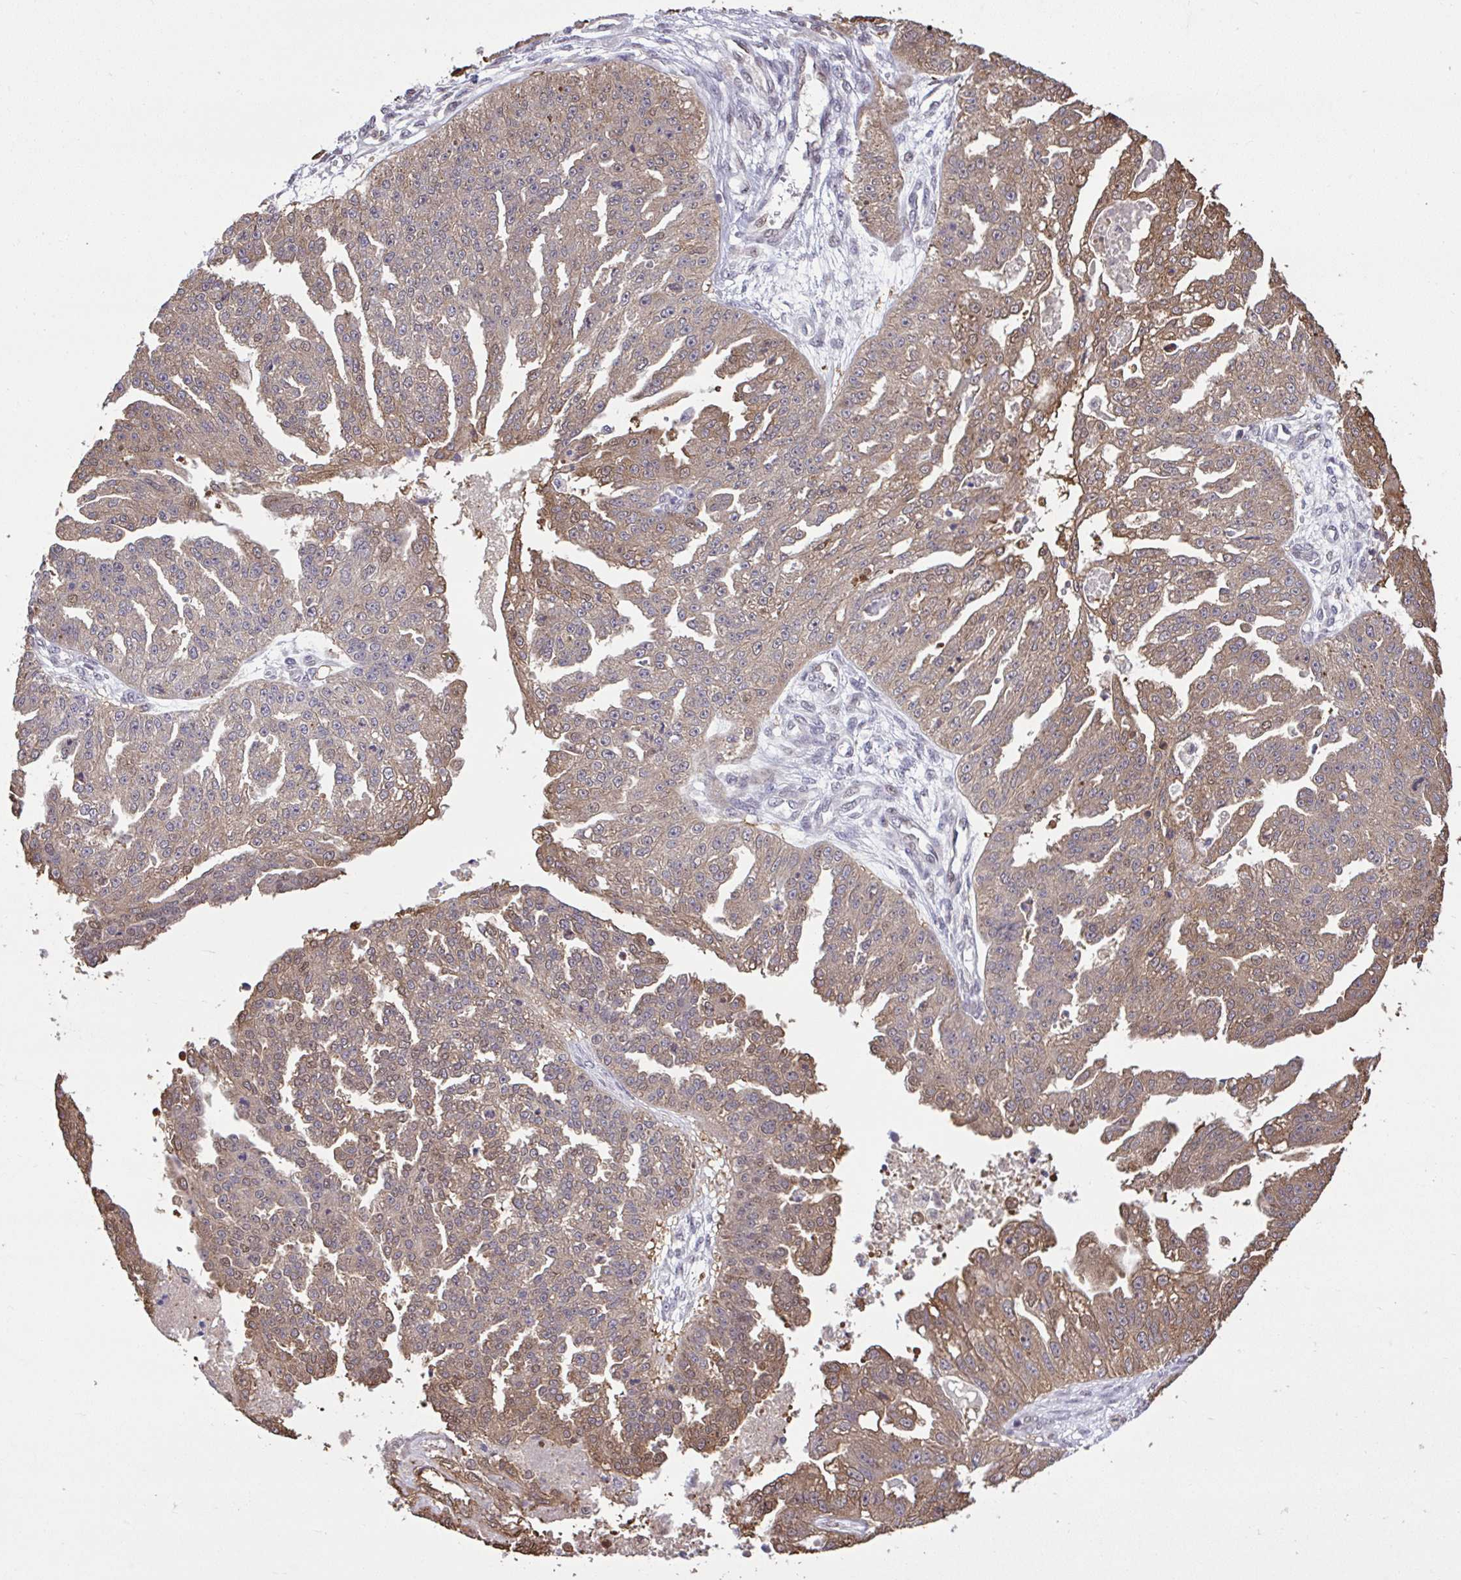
{"staining": {"intensity": "moderate", "quantity": ">75%", "location": "cytoplasmic/membranous,nuclear"}, "tissue": "ovarian cancer", "cell_type": "Tumor cells", "image_type": "cancer", "snomed": [{"axis": "morphology", "description": "Cystadenocarcinoma, serous, NOS"}, {"axis": "topography", "description": "Ovary"}], "caption": "Brown immunohistochemical staining in ovarian serous cystadenocarcinoma demonstrates moderate cytoplasmic/membranous and nuclear positivity in about >75% of tumor cells.", "gene": "GLIS3", "patient": {"sex": "female", "age": 58}}